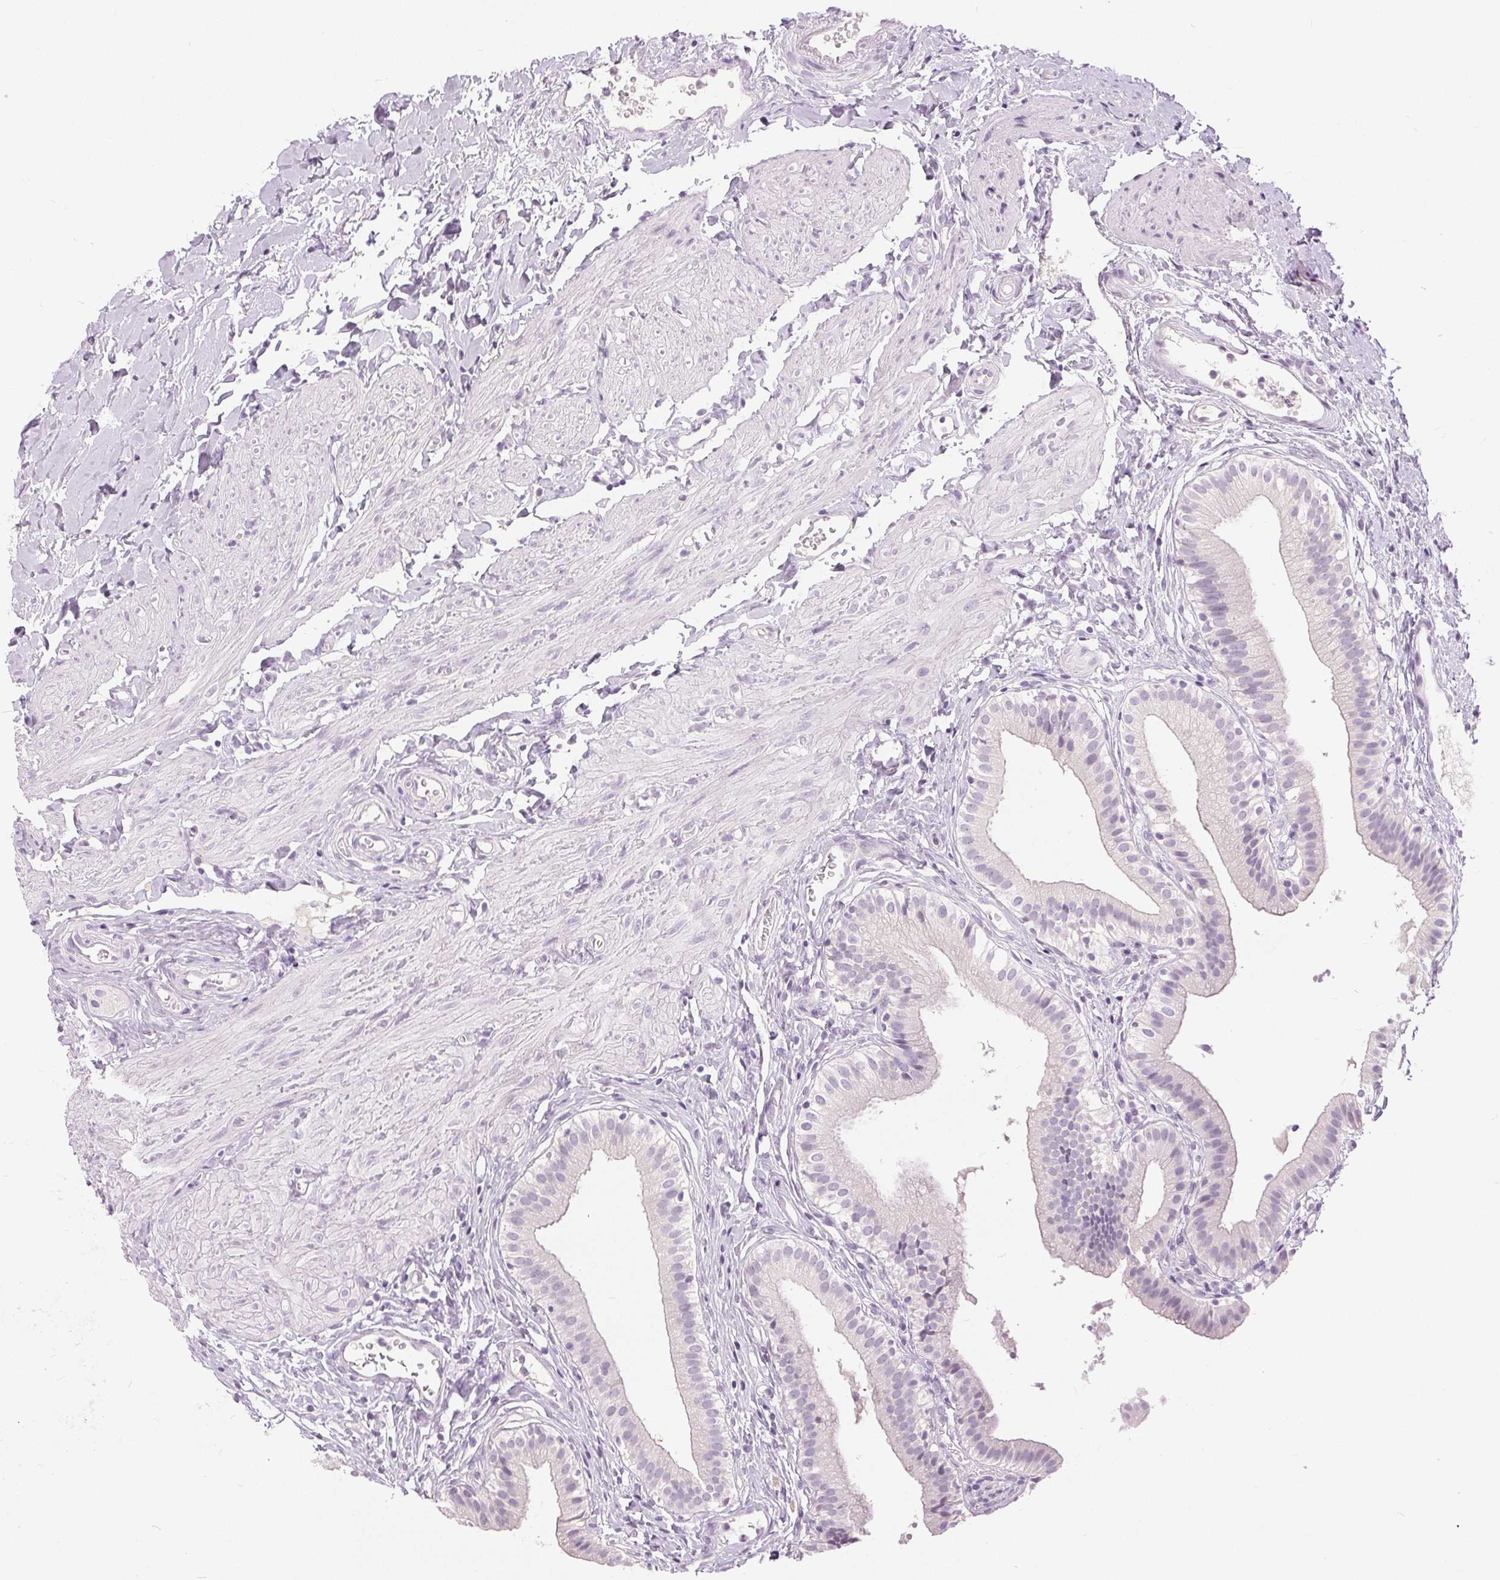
{"staining": {"intensity": "negative", "quantity": "none", "location": "none"}, "tissue": "gallbladder", "cell_type": "Glandular cells", "image_type": "normal", "snomed": [{"axis": "morphology", "description": "Normal tissue, NOS"}, {"axis": "topography", "description": "Gallbladder"}], "caption": "A high-resolution image shows immunohistochemistry staining of benign gallbladder, which reveals no significant expression in glandular cells. (Stains: DAB (3,3'-diaminobenzidine) IHC with hematoxylin counter stain, Microscopy: brightfield microscopy at high magnification).", "gene": "DSG3", "patient": {"sex": "female", "age": 47}}